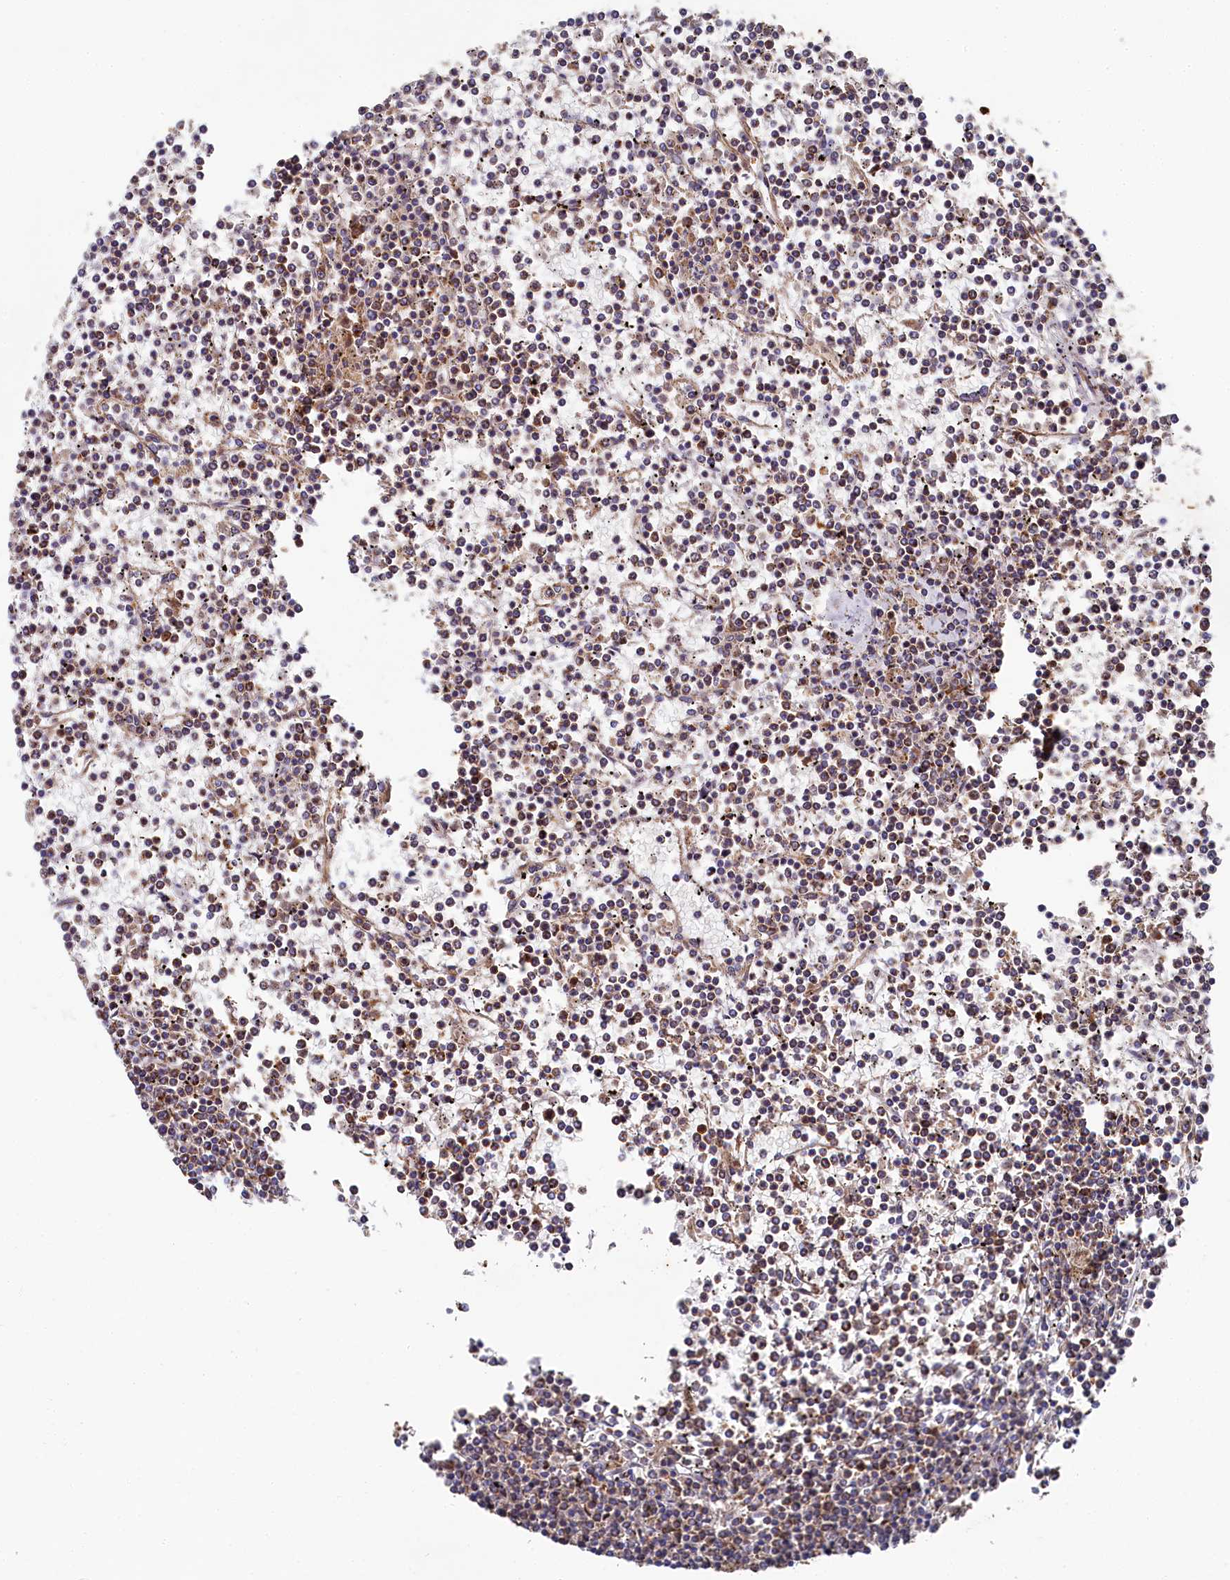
{"staining": {"intensity": "moderate", "quantity": ">75%", "location": "cytoplasmic/membranous"}, "tissue": "lymphoma", "cell_type": "Tumor cells", "image_type": "cancer", "snomed": [{"axis": "morphology", "description": "Malignant lymphoma, non-Hodgkin's type, Low grade"}, {"axis": "topography", "description": "Spleen"}], "caption": "Tumor cells display medium levels of moderate cytoplasmic/membranous positivity in approximately >75% of cells in human malignant lymphoma, non-Hodgkin's type (low-grade). Immunohistochemistry (ihc) stains the protein in brown and the nuclei are stained blue.", "gene": "HAUS2", "patient": {"sex": "female", "age": 19}}